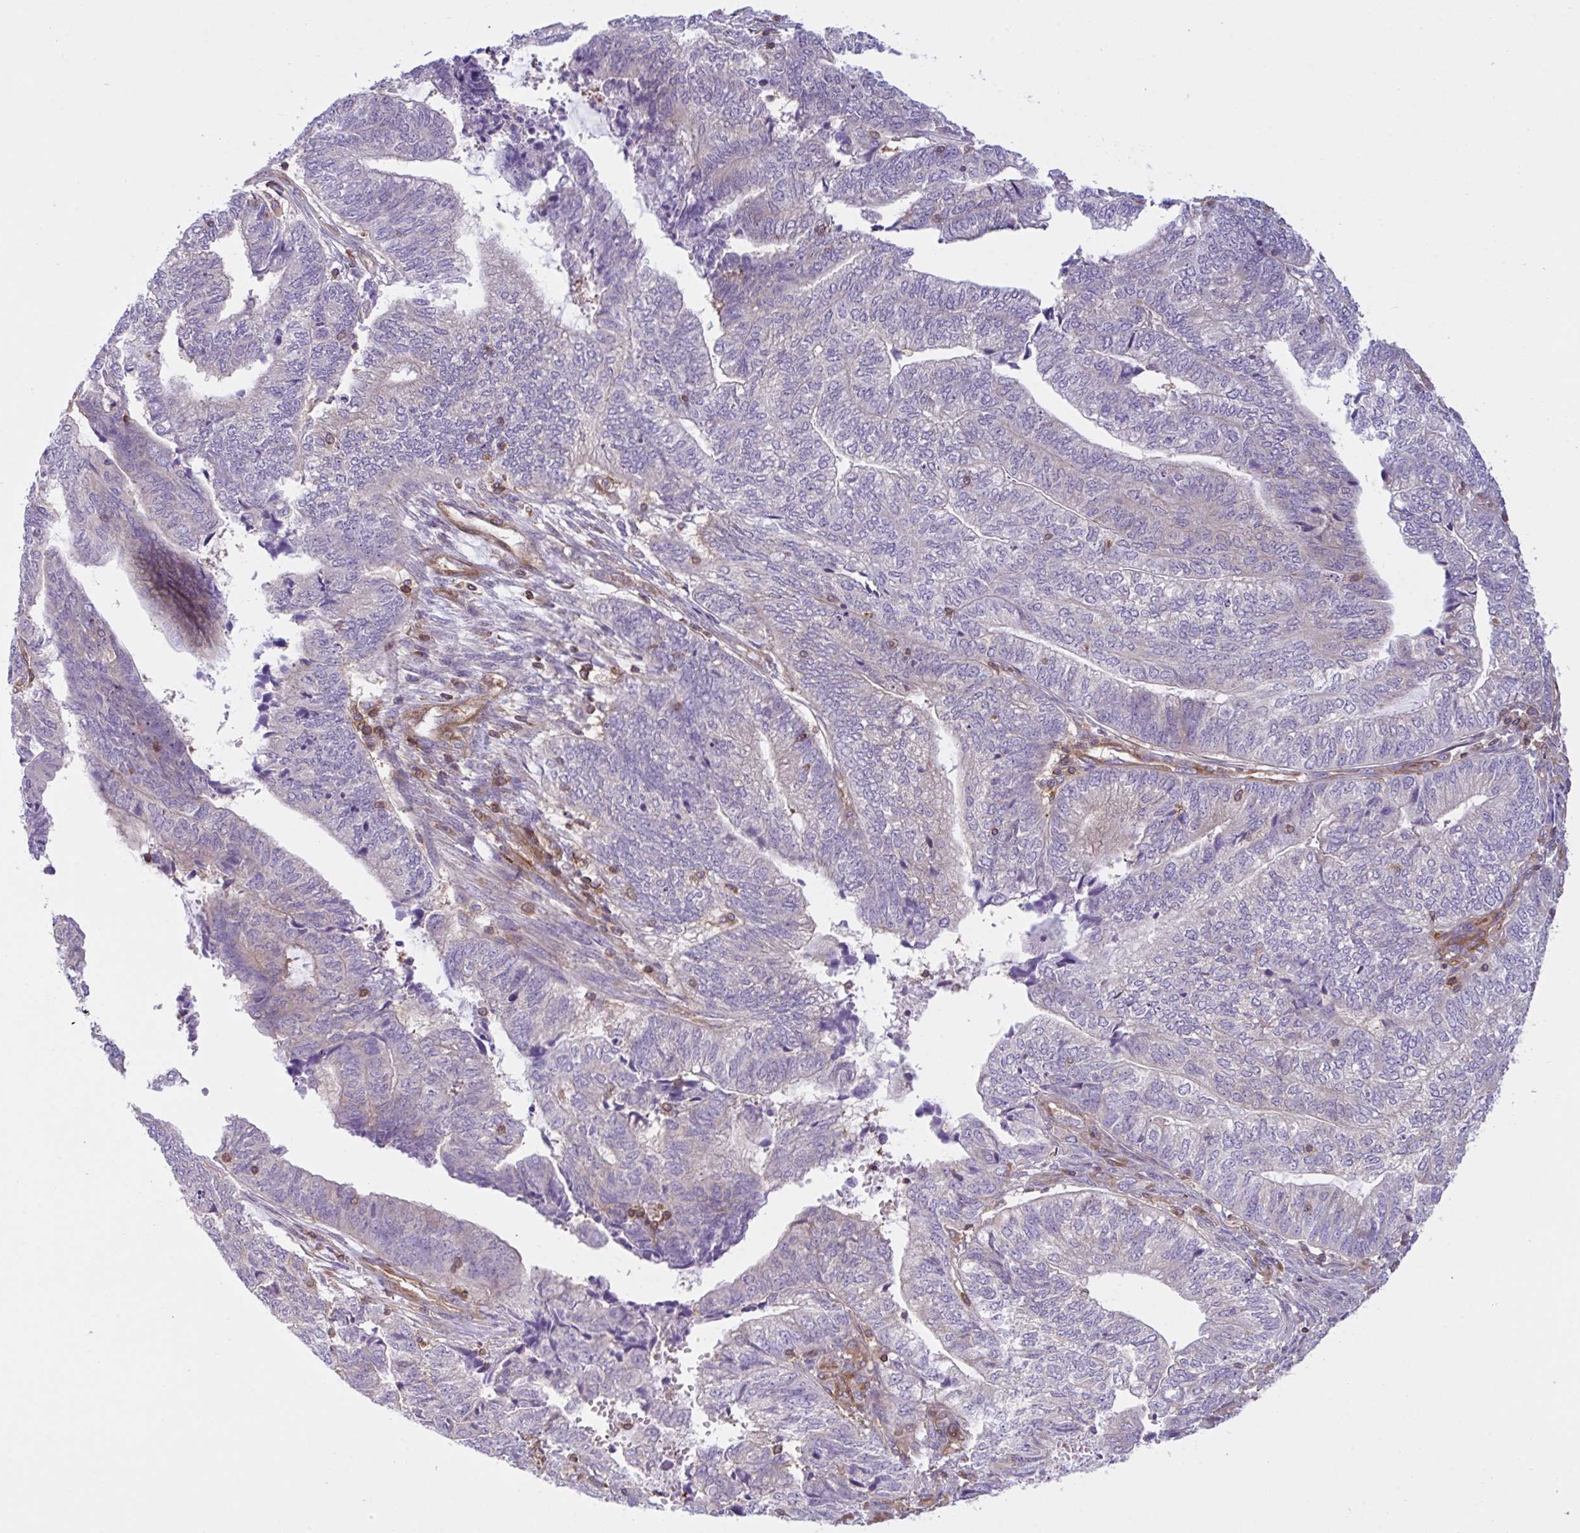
{"staining": {"intensity": "negative", "quantity": "none", "location": "none"}, "tissue": "endometrial cancer", "cell_type": "Tumor cells", "image_type": "cancer", "snomed": [{"axis": "morphology", "description": "Adenocarcinoma, NOS"}, {"axis": "topography", "description": "Uterus"}, {"axis": "topography", "description": "Endometrium"}], "caption": "Adenocarcinoma (endometrial) stained for a protein using immunohistochemistry (IHC) displays no positivity tumor cells.", "gene": "TSC22D3", "patient": {"sex": "female", "age": 70}}